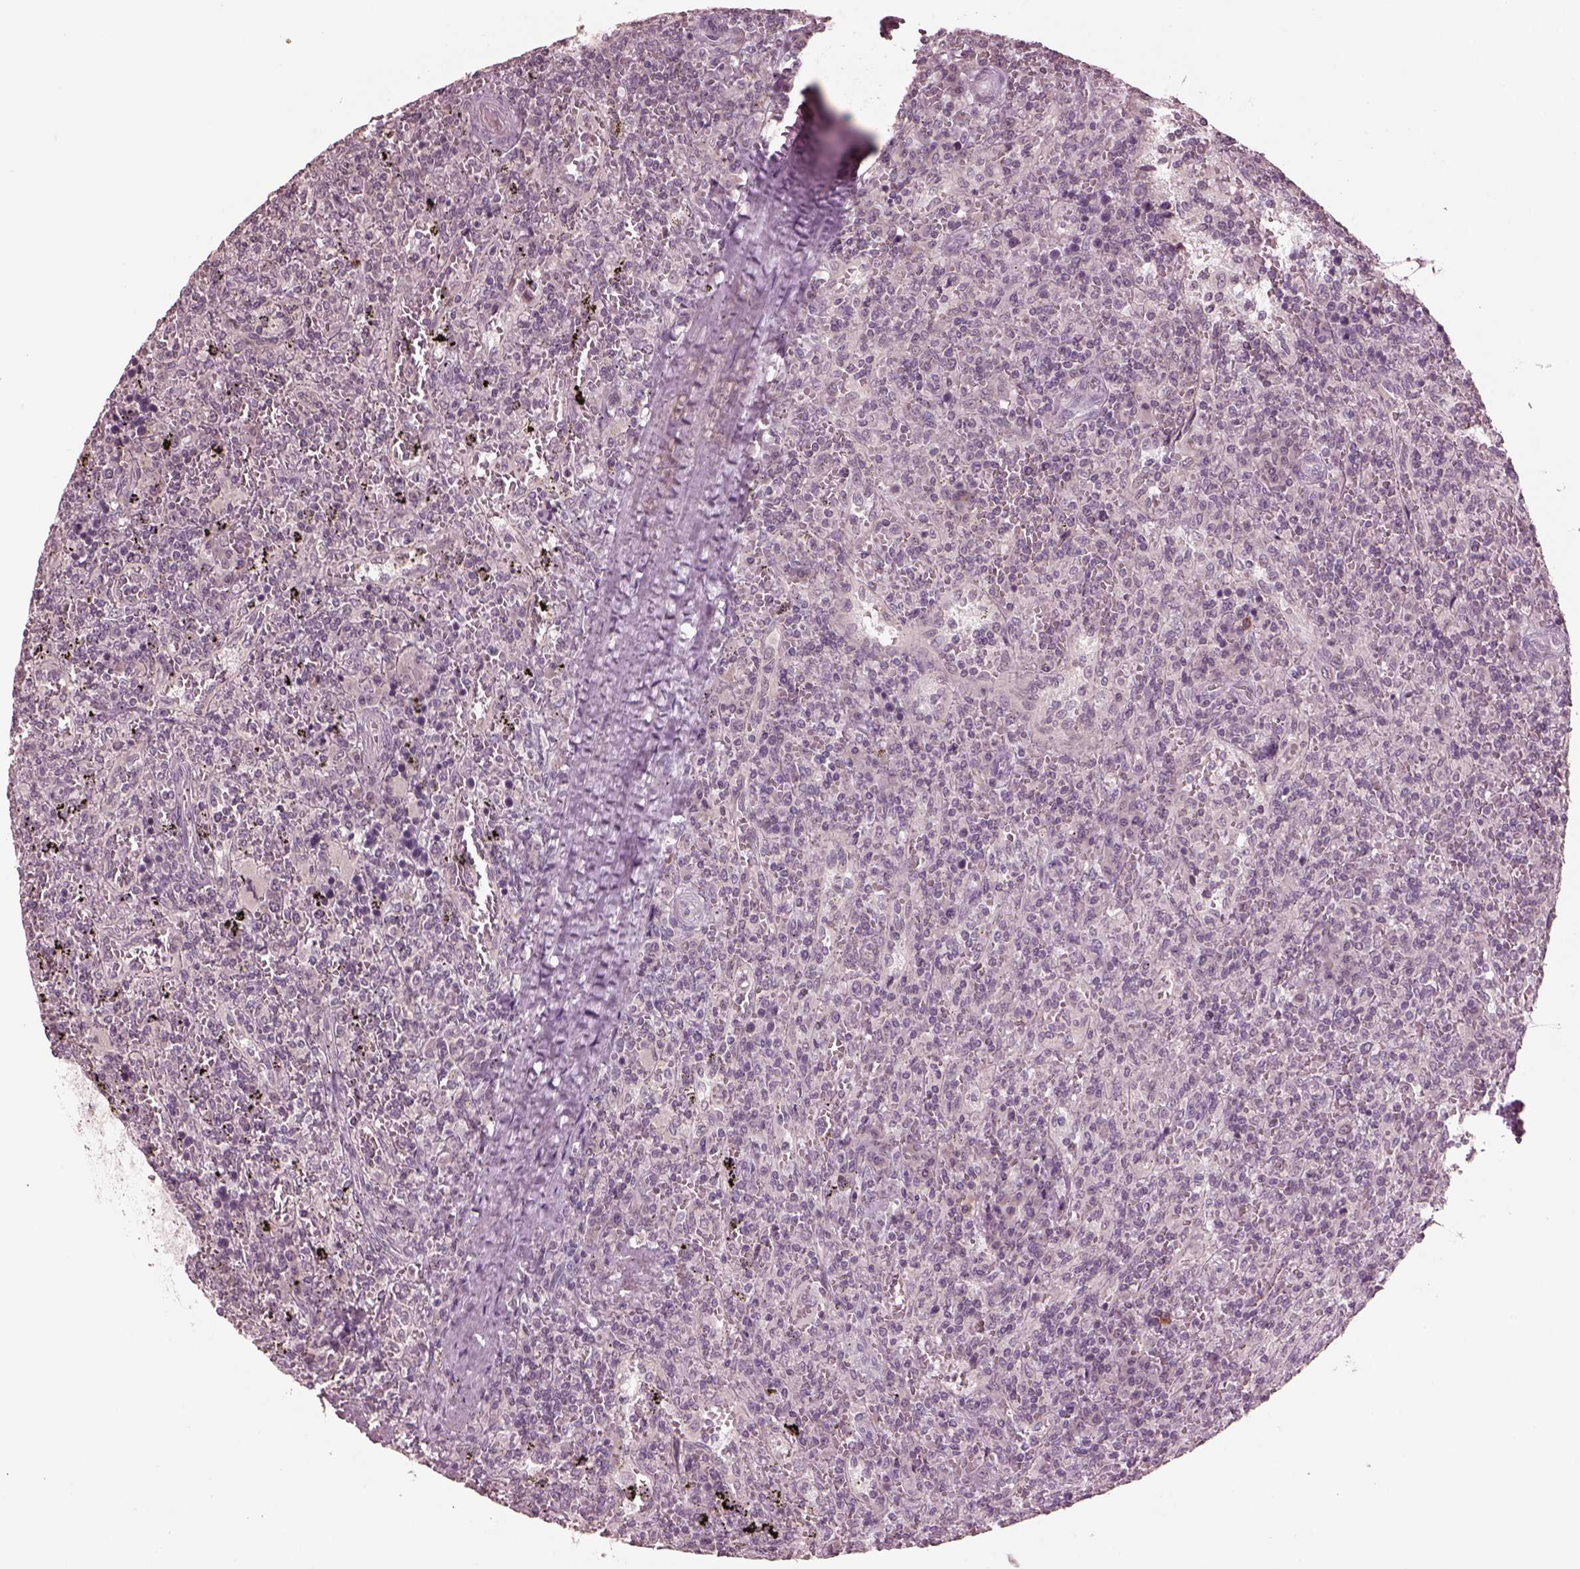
{"staining": {"intensity": "negative", "quantity": "none", "location": "none"}, "tissue": "lymphoma", "cell_type": "Tumor cells", "image_type": "cancer", "snomed": [{"axis": "morphology", "description": "Malignant lymphoma, non-Hodgkin's type, Low grade"}, {"axis": "topography", "description": "Spleen"}], "caption": "High power microscopy photomicrograph of an immunohistochemistry (IHC) image of low-grade malignant lymphoma, non-Hodgkin's type, revealing no significant positivity in tumor cells.", "gene": "RGS7", "patient": {"sex": "male", "age": 62}}